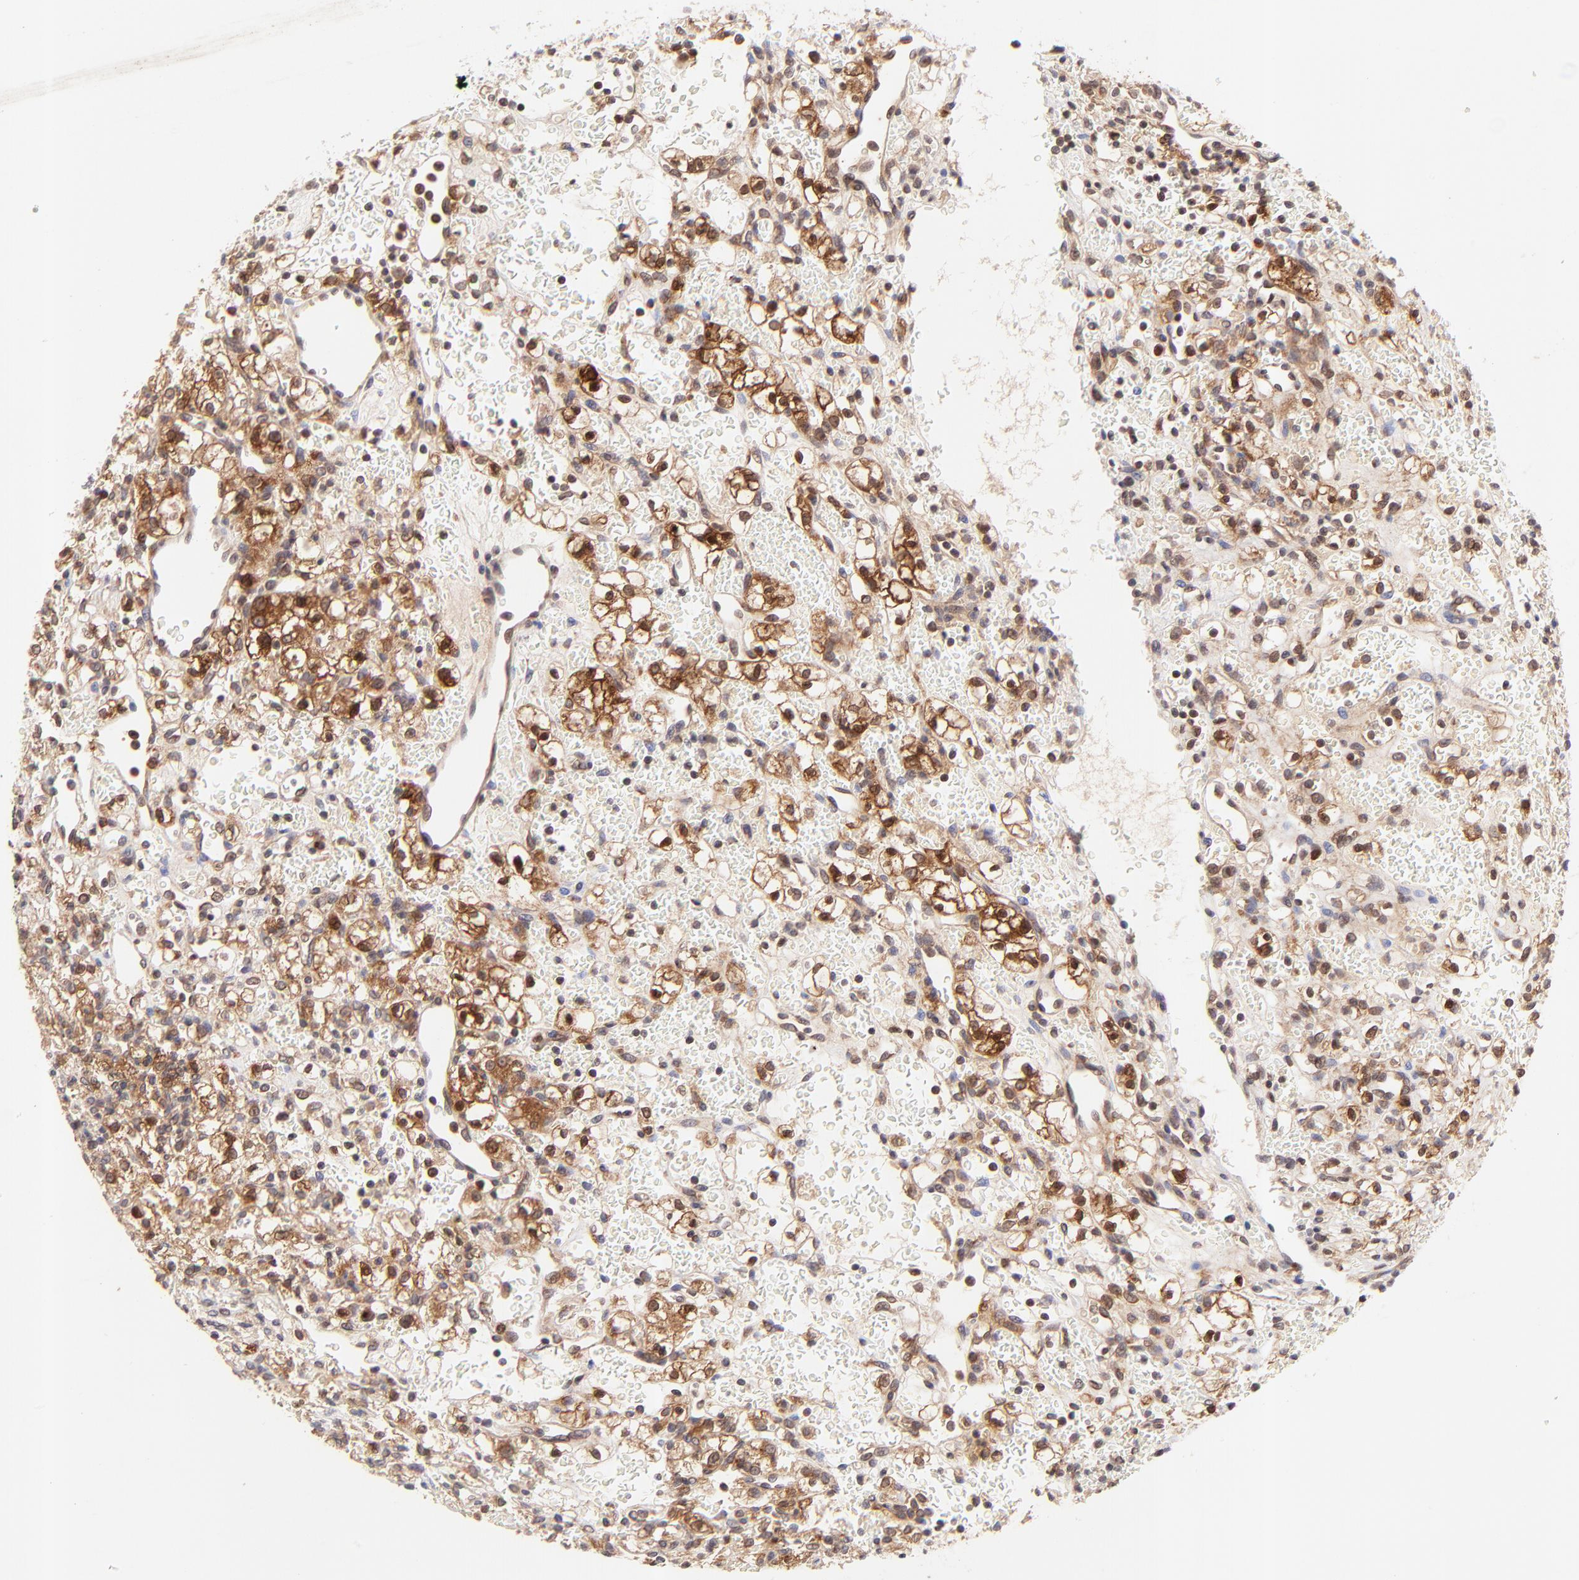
{"staining": {"intensity": "strong", "quantity": ">75%", "location": "cytoplasmic/membranous,nuclear"}, "tissue": "renal cancer", "cell_type": "Tumor cells", "image_type": "cancer", "snomed": [{"axis": "morphology", "description": "Adenocarcinoma, NOS"}, {"axis": "topography", "description": "Kidney"}], "caption": "Approximately >75% of tumor cells in human renal adenocarcinoma show strong cytoplasmic/membranous and nuclear protein positivity as visualized by brown immunohistochemical staining.", "gene": "TNRC6B", "patient": {"sex": "female", "age": 62}}